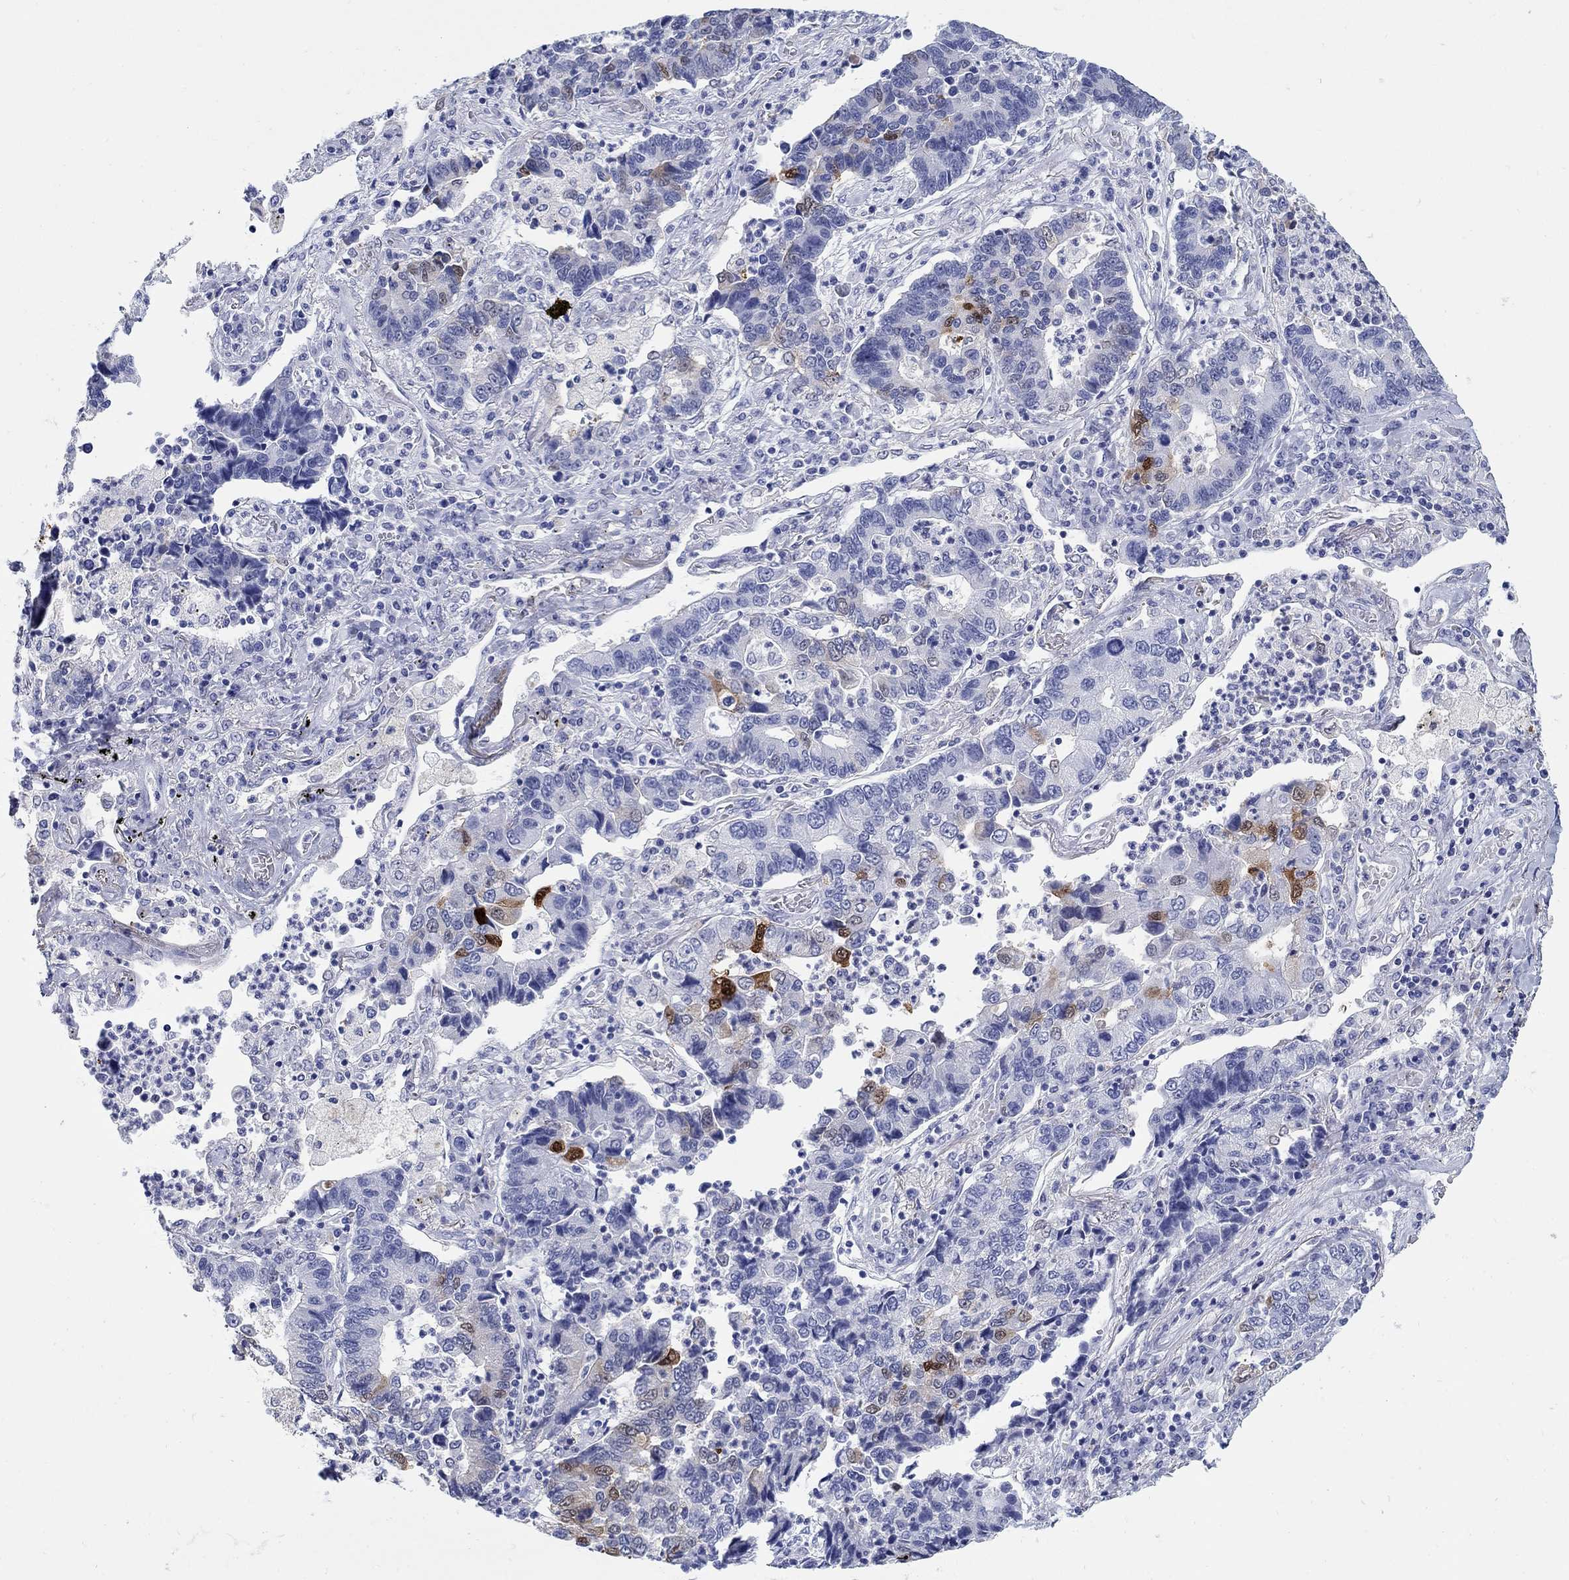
{"staining": {"intensity": "strong", "quantity": "<25%", "location": "cytoplasmic/membranous,nuclear"}, "tissue": "lung cancer", "cell_type": "Tumor cells", "image_type": "cancer", "snomed": [{"axis": "morphology", "description": "Adenocarcinoma, NOS"}, {"axis": "topography", "description": "Lung"}], "caption": "Immunohistochemical staining of human adenocarcinoma (lung) reveals medium levels of strong cytoplasmic/membranous and nuclear protein expression in approximately <25% of tumor cells.", "gene": "AKR1C2", "patient": {"sex": "female", "age": 57}}